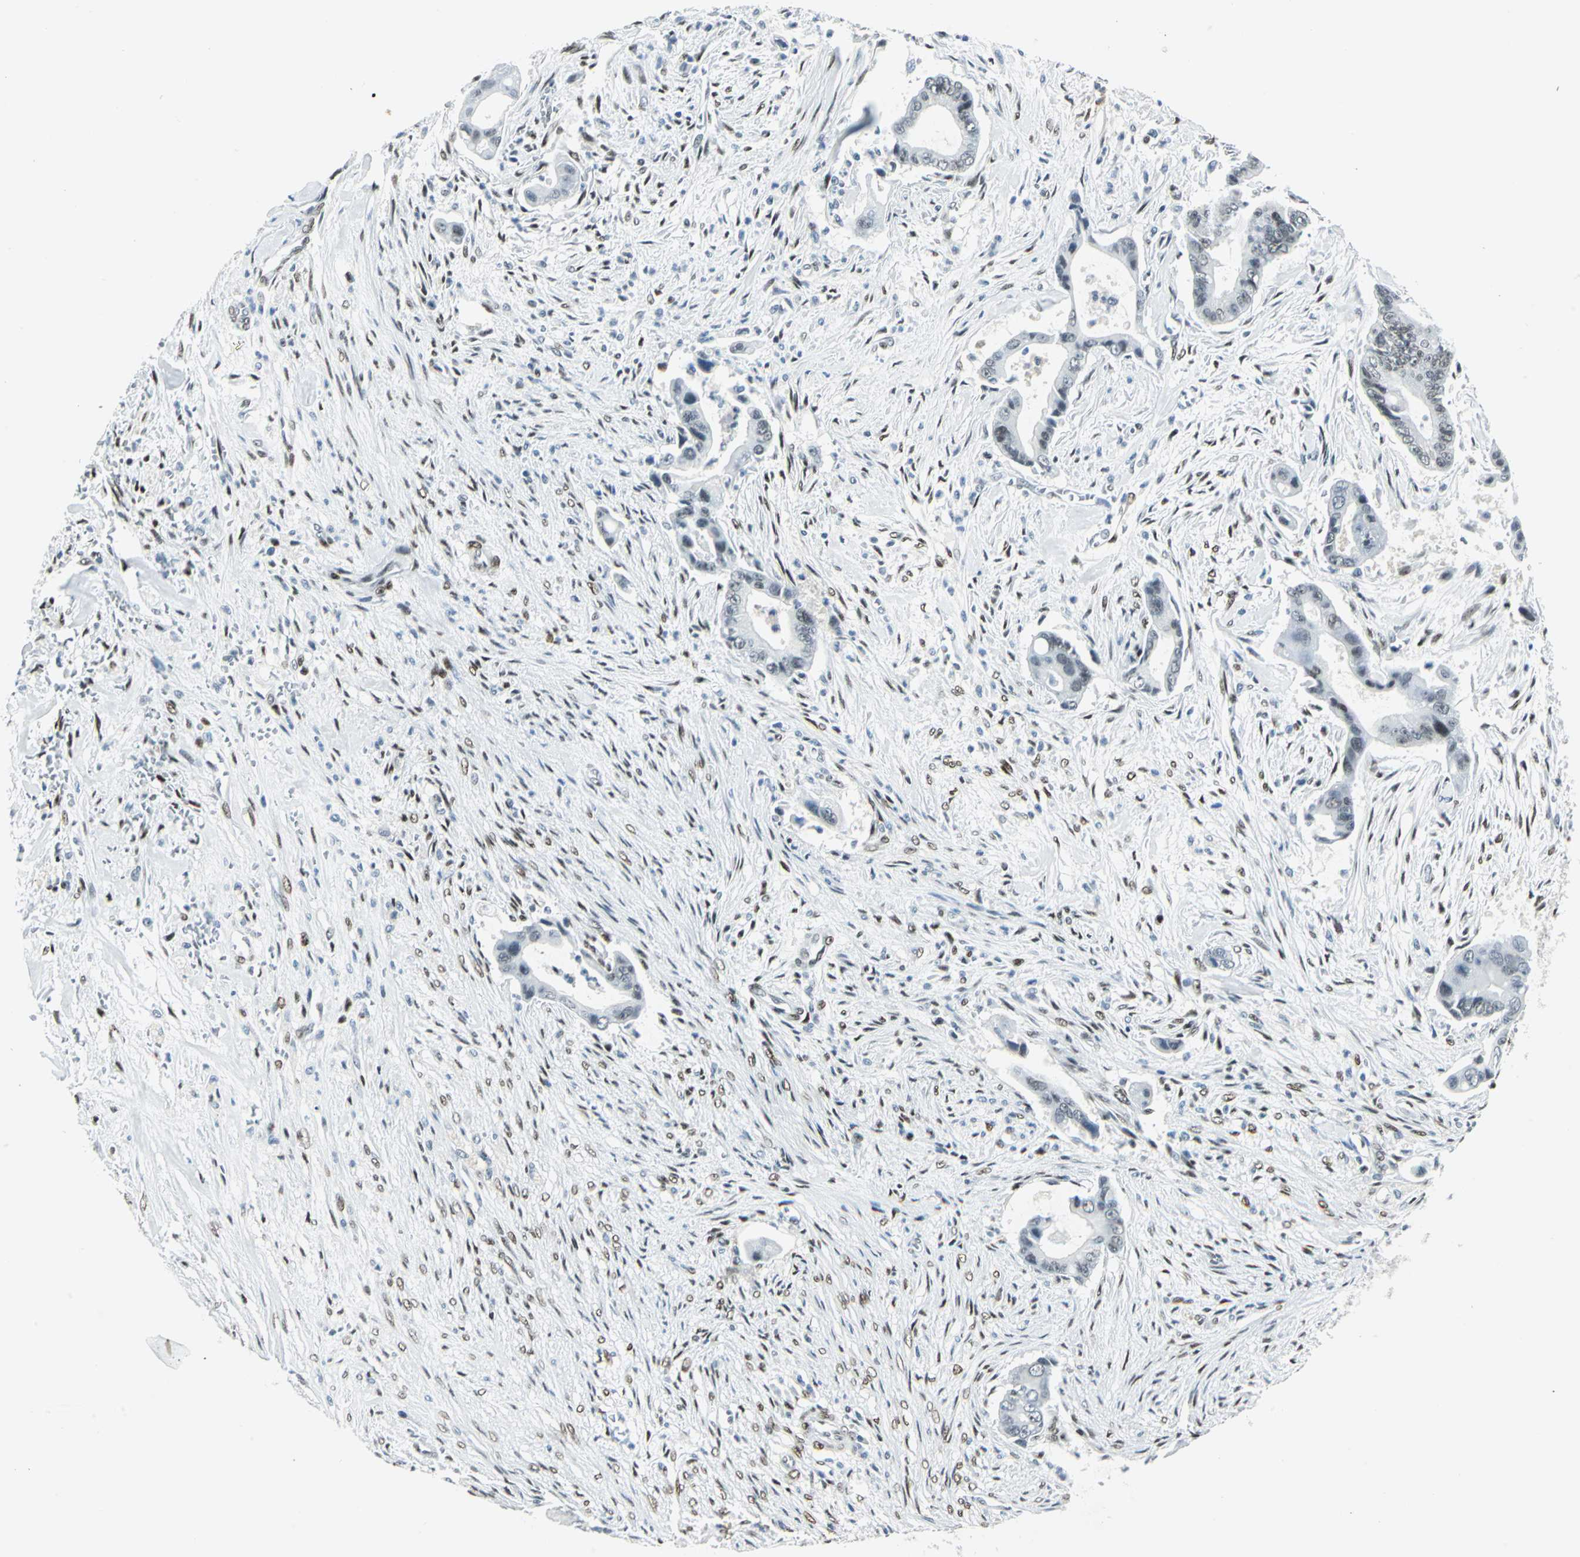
{"staining": {"intensity": "moderate", "quantity": "25%-75%", "location": "nuclear"}, "tissue": "liver cancer", "cell_type": "Tumor cells", "image_type": "cancer", "snomed": [{"axis": "morphology", "description": "Cholangiocarcinoma"}, {"axis": "topography", "description": "Liver"}], "caption": "This micrograph displays immunohistochemistry staining of cholangiocarcinoma (liver), with medium moderate nuclear staining in approximately 25%-75% of tumor cells.", "gene": "MEIS2", "patient": {"sex": "female", "age": 55}}